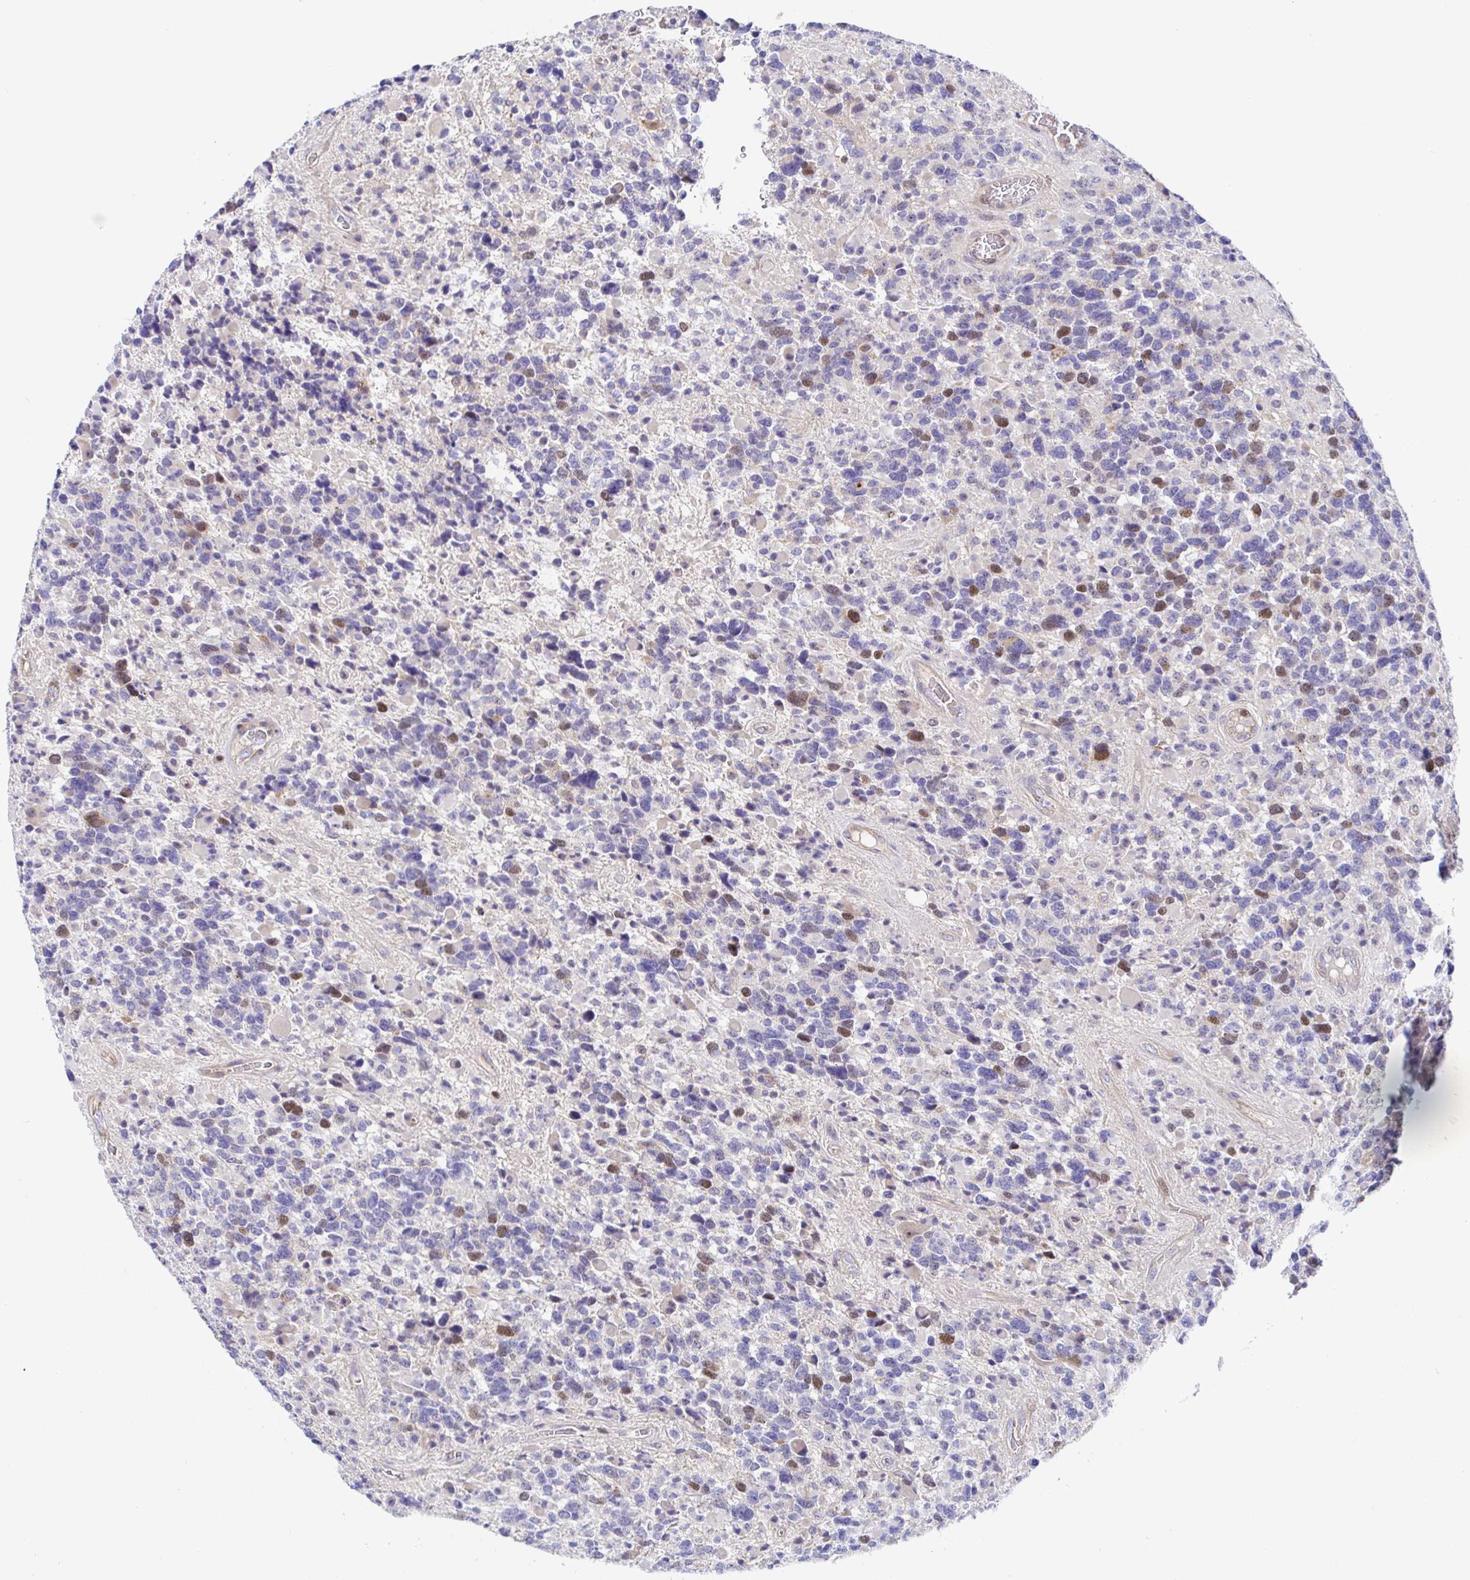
{"staining": {"intensity": "moderate", "quantity": "<25%", "location": "nuclear"}, "tissue": "glioma", "cell_type": "Tumor cells", "image_type": "cancer", "snomed": [{"axis": "morphology", "description": "Glioma, malignant, High grade"}, {"axis": "topography", "description": "Brain"}], "caption": "Glioma stained with a protein marker shows moderate staining in tumor cells.", "gene": "TIMELESS", "patient": {"sex": "female", "age": 40}}